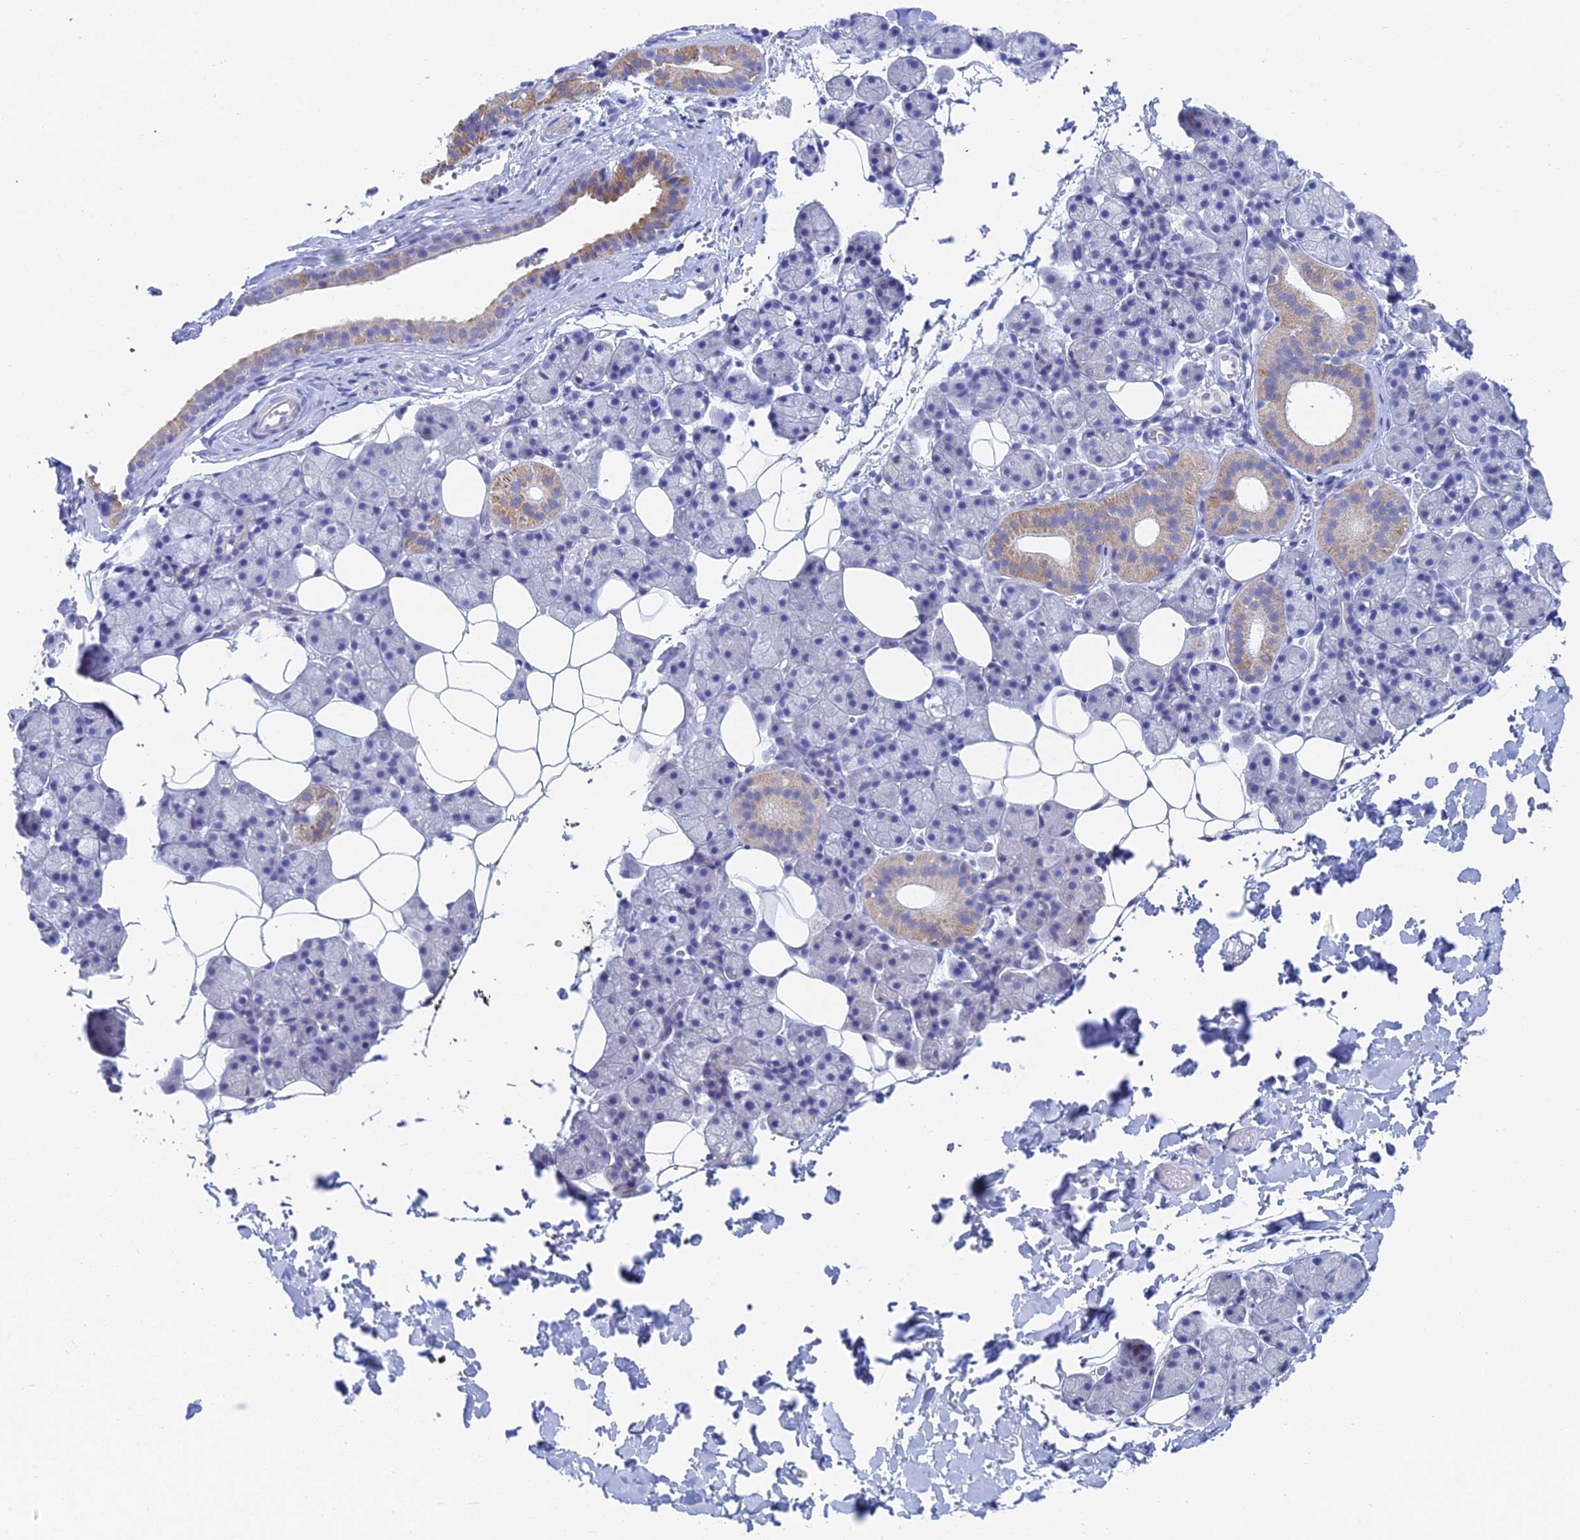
{"staining": {"intensity": "moderate", "quantity": "<25%", "location": "cytoplasmic/membranous"}, "tissue": "salivary gland", "cell_type": "Glandular cells", "image_type": "normal", "snomed": [{"axis": "morphology", "description": "Normal tissue, NOS"}, {"axis": "topography", "description": "Salivary gland"}], "caption": "Protein expression analysis of benign human salivary gland reveals moderate cytoplasmic/membranous positivity in approximately <25% of glandular cells. (brown staining indicates protein expression, while blue staining denotes nuclei).", "gene": "ACSM1", "patient": {"sex": "female", "age": 33}}